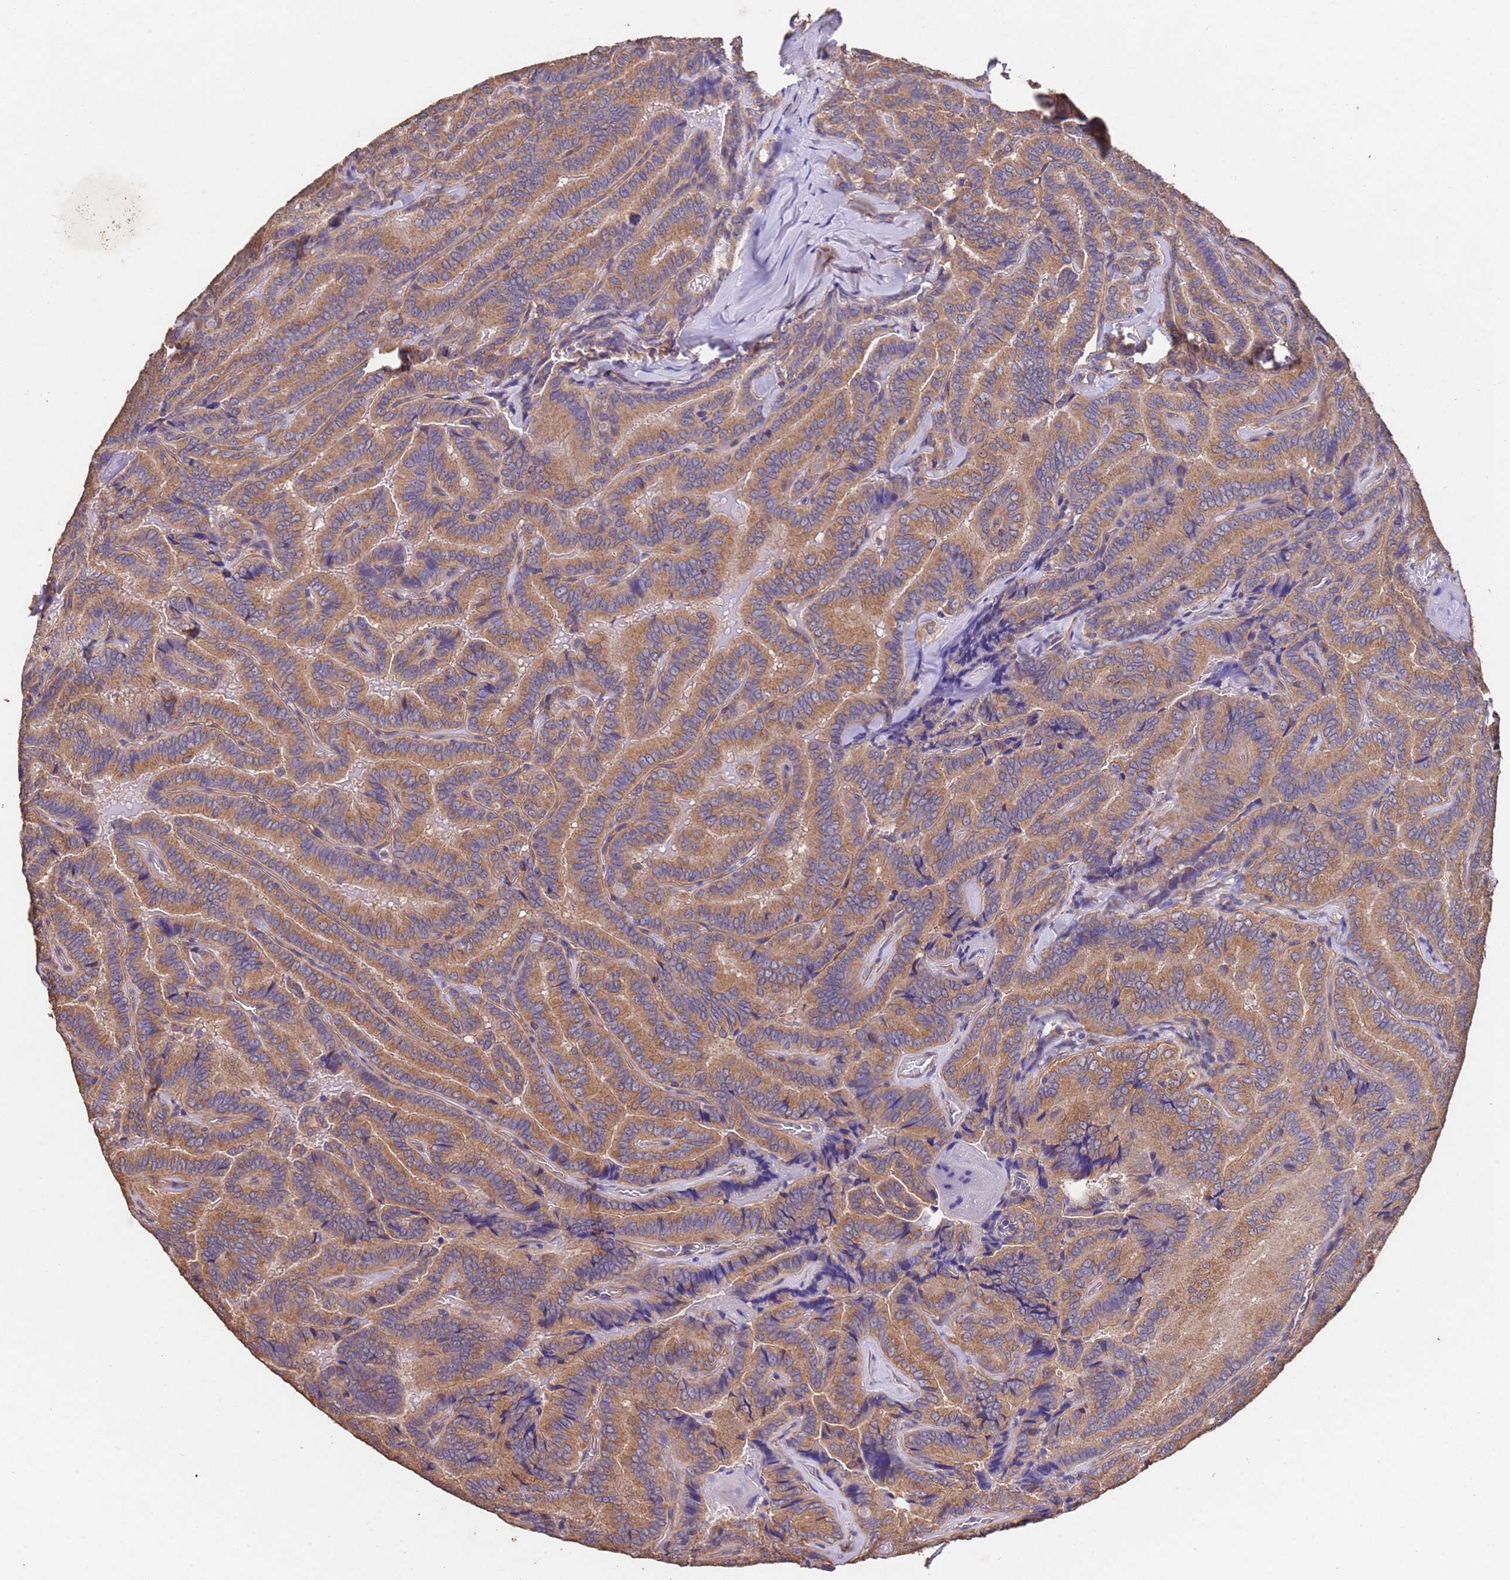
{"staining": {"intensity": "moderate", "quantity": ">75%", "location": "cytoplasmic/membranous"}, "tissue": "thyroid cancer", "cell_type": "Tumor cells", "image_type": "cancer", "snomed": [{"axis": "morphology", "description": "Papillary adenocarcinoma, NOS"}, {"axis": "topography", "description": "Thyroid gland"}], "caption": "Human thyroid cancer stained with a brown dye displays moderate cytoplasmic/membranous positive positivity in approximately >75% of tumor cells.", "gene": "MTX3", "patient": {"sex": "male", "age": 61}}